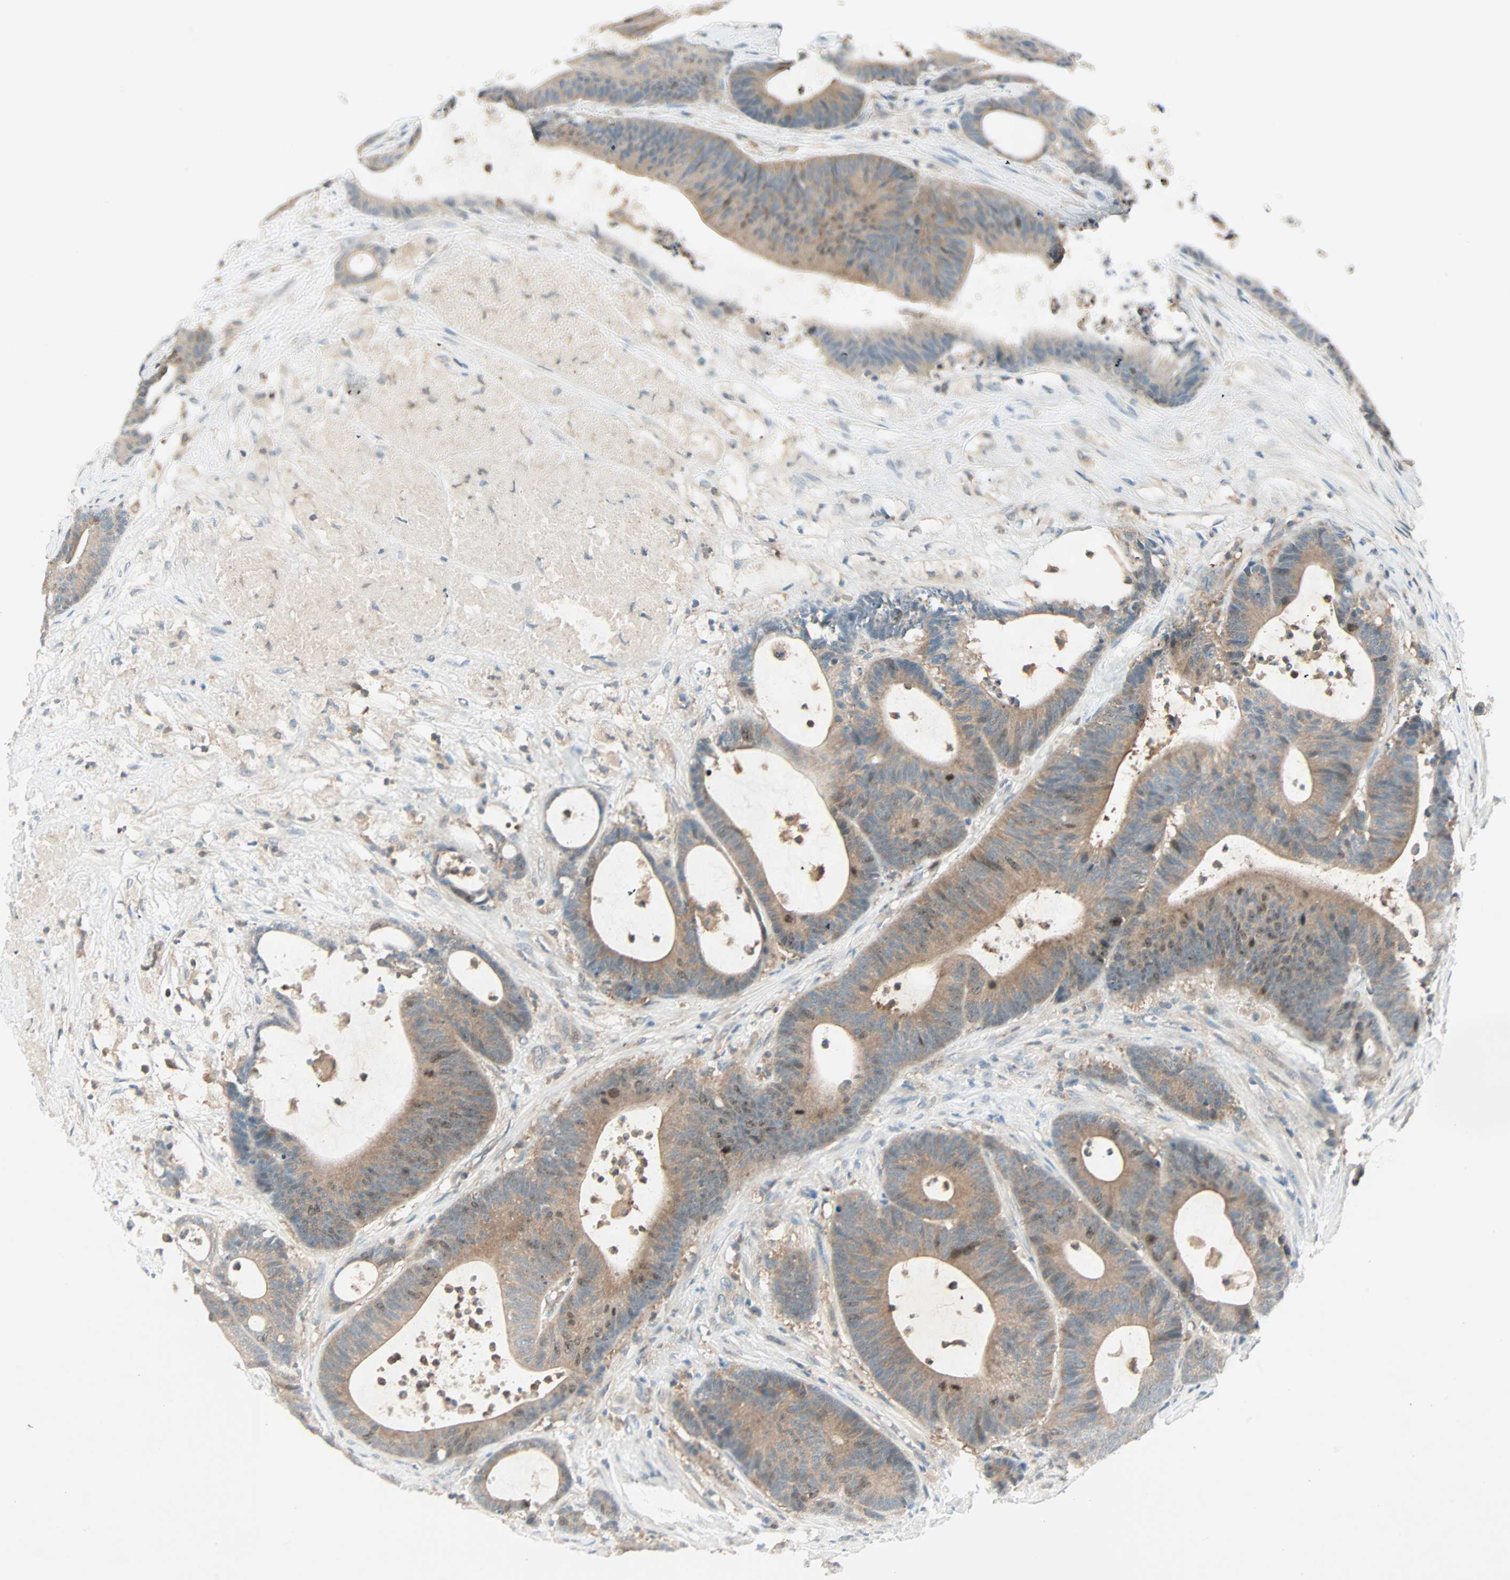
{"staining": {"intensity": "moderate", "quantity": ">75%", "location": "cytoplasmic/membranous"}, "tissue": "colorectal cancer", "cell_type": "Tumor cells", "image_type": "cancer", "snomed": [{"axis": "morphology", "description": "Adenocarcinoma, NOS"}, {"axis": "topography", "description": "Colon"}], "caption": "An immunohistochemistry (IHC) photomicrograph of tumor tissue is shown. Protein staining in brown shows moderate cytoplasmic/membranous positivity in colorectal cancer within tumor cells.", "gene": "SMIM8", "patient": {"sex": "female", "age": 84}}